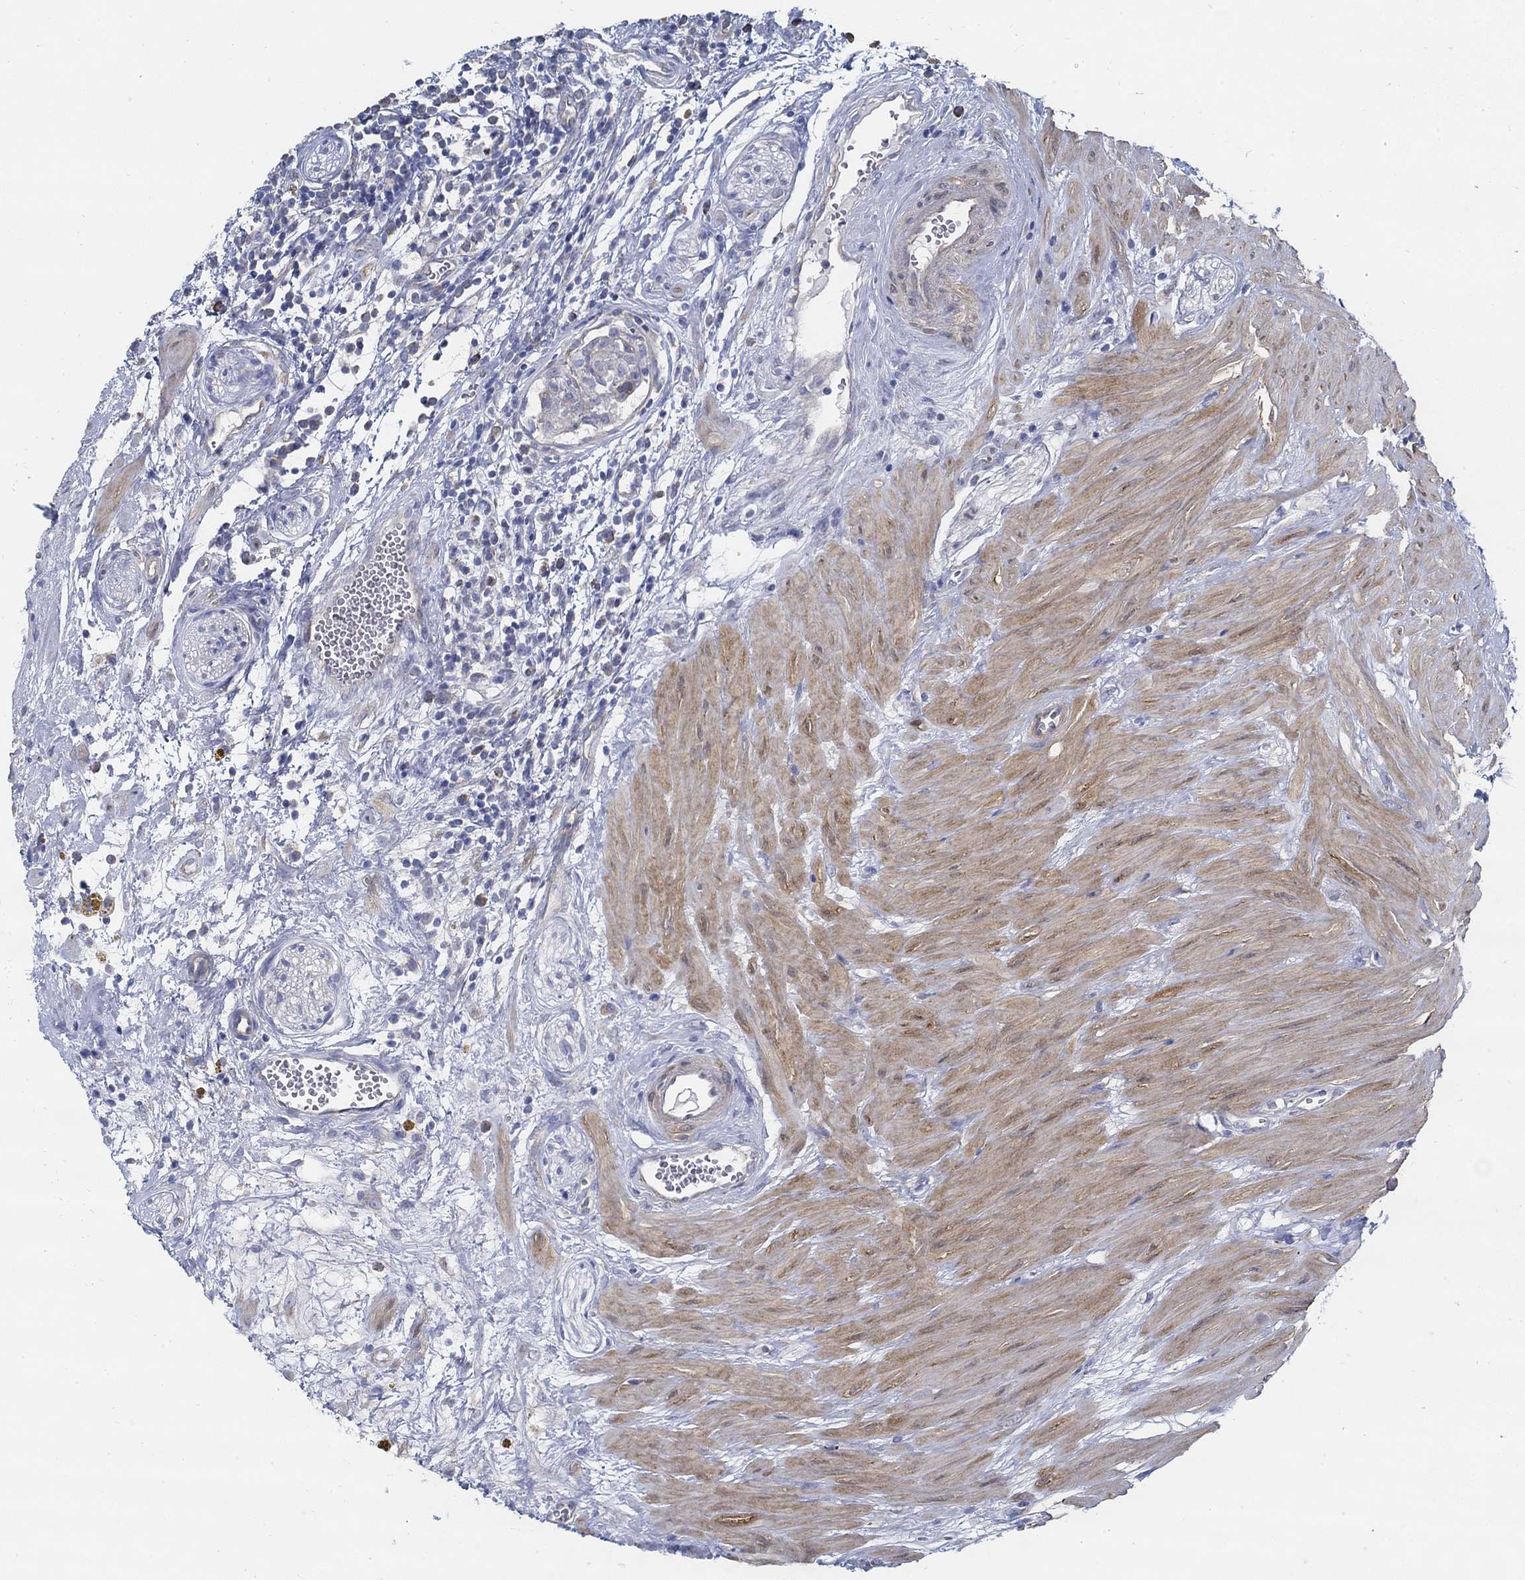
{"staining": {"intensity": "negative", "quantity": "none", "location": "none"}, "tissue": "seminal vesicle", "cell_type": "Glandular cells", "image_type": "normal", "snomed": [{"axis": "morphology", "description": "Normal tissue, NOS"}, {"axis": "morphology", "description": "Urothelial carcinoma, NOS"}, {"axis": "topography", "description": "Urinary bladder"}, {"axis": "topography", "description": "Seminal veicle"}], "caption": "Protein analysis of benign seminal vesicle demonstrates no significant staining in glandular cells. Nuclei are stained in blue.", "gene": "C15orf39", "patient": {"sex": "male", "age": 76}}